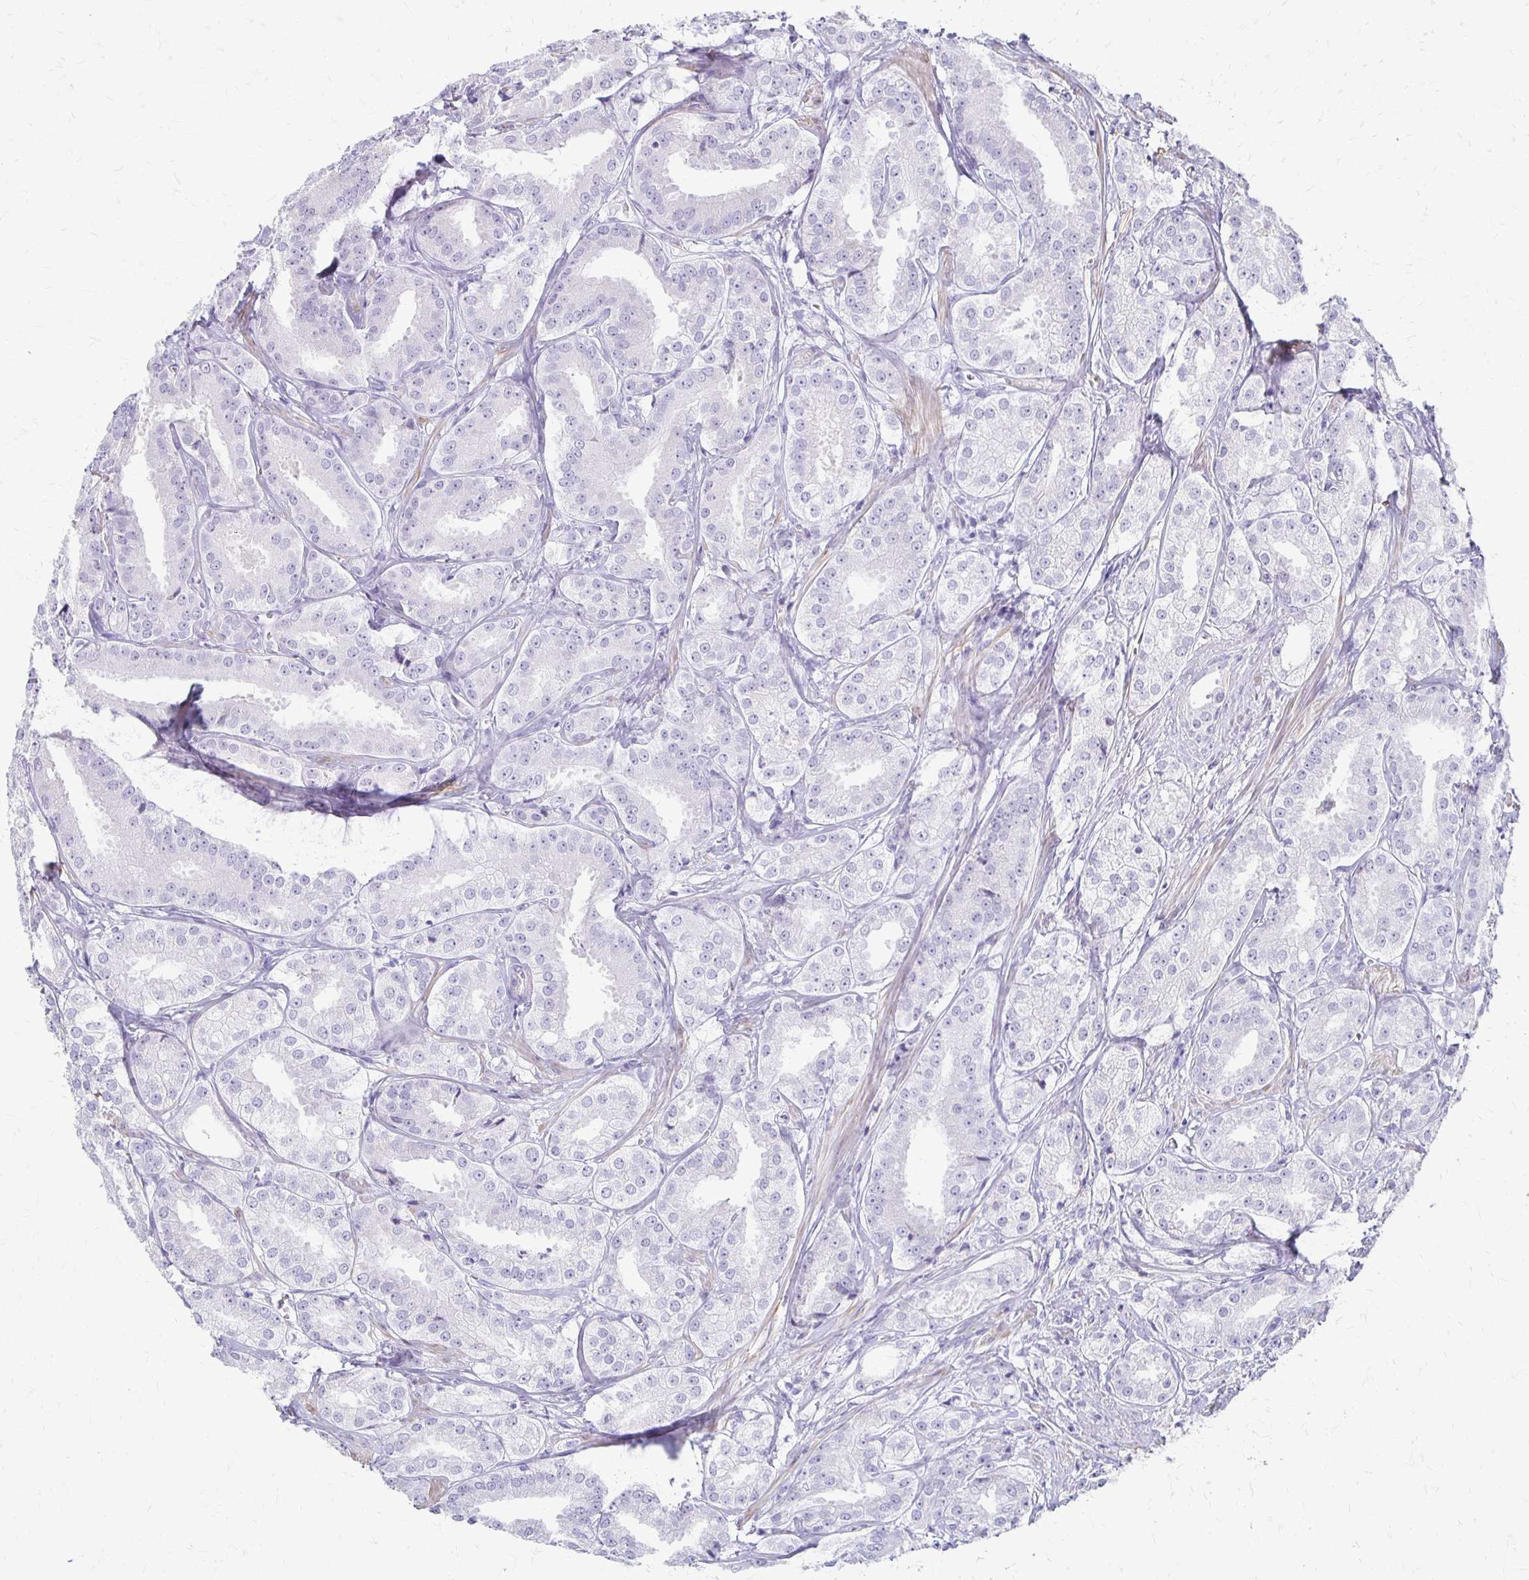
{"staining": {"intensity": "negative", "quantity": "none", "location": "none"}, "tissue": "prostate cancer", "cell_type": "Tumor cells", "image_type": "cancer", "snomed": [{"axis": "morphology", "description": "Adenocarcinoma, High grade"}, {"axis": "topography", "description": "Prostate"}], "caption": "This micrograph is of prostate cancer (adenocarcinoma (high-grade)) stained with immunohistochemistry to label a protein in brown with the nuclei are counter-stained blue. There is no positivity in tumor cells.", "gene": "IVL", "patient": {"sex": "male", "age": 64}}